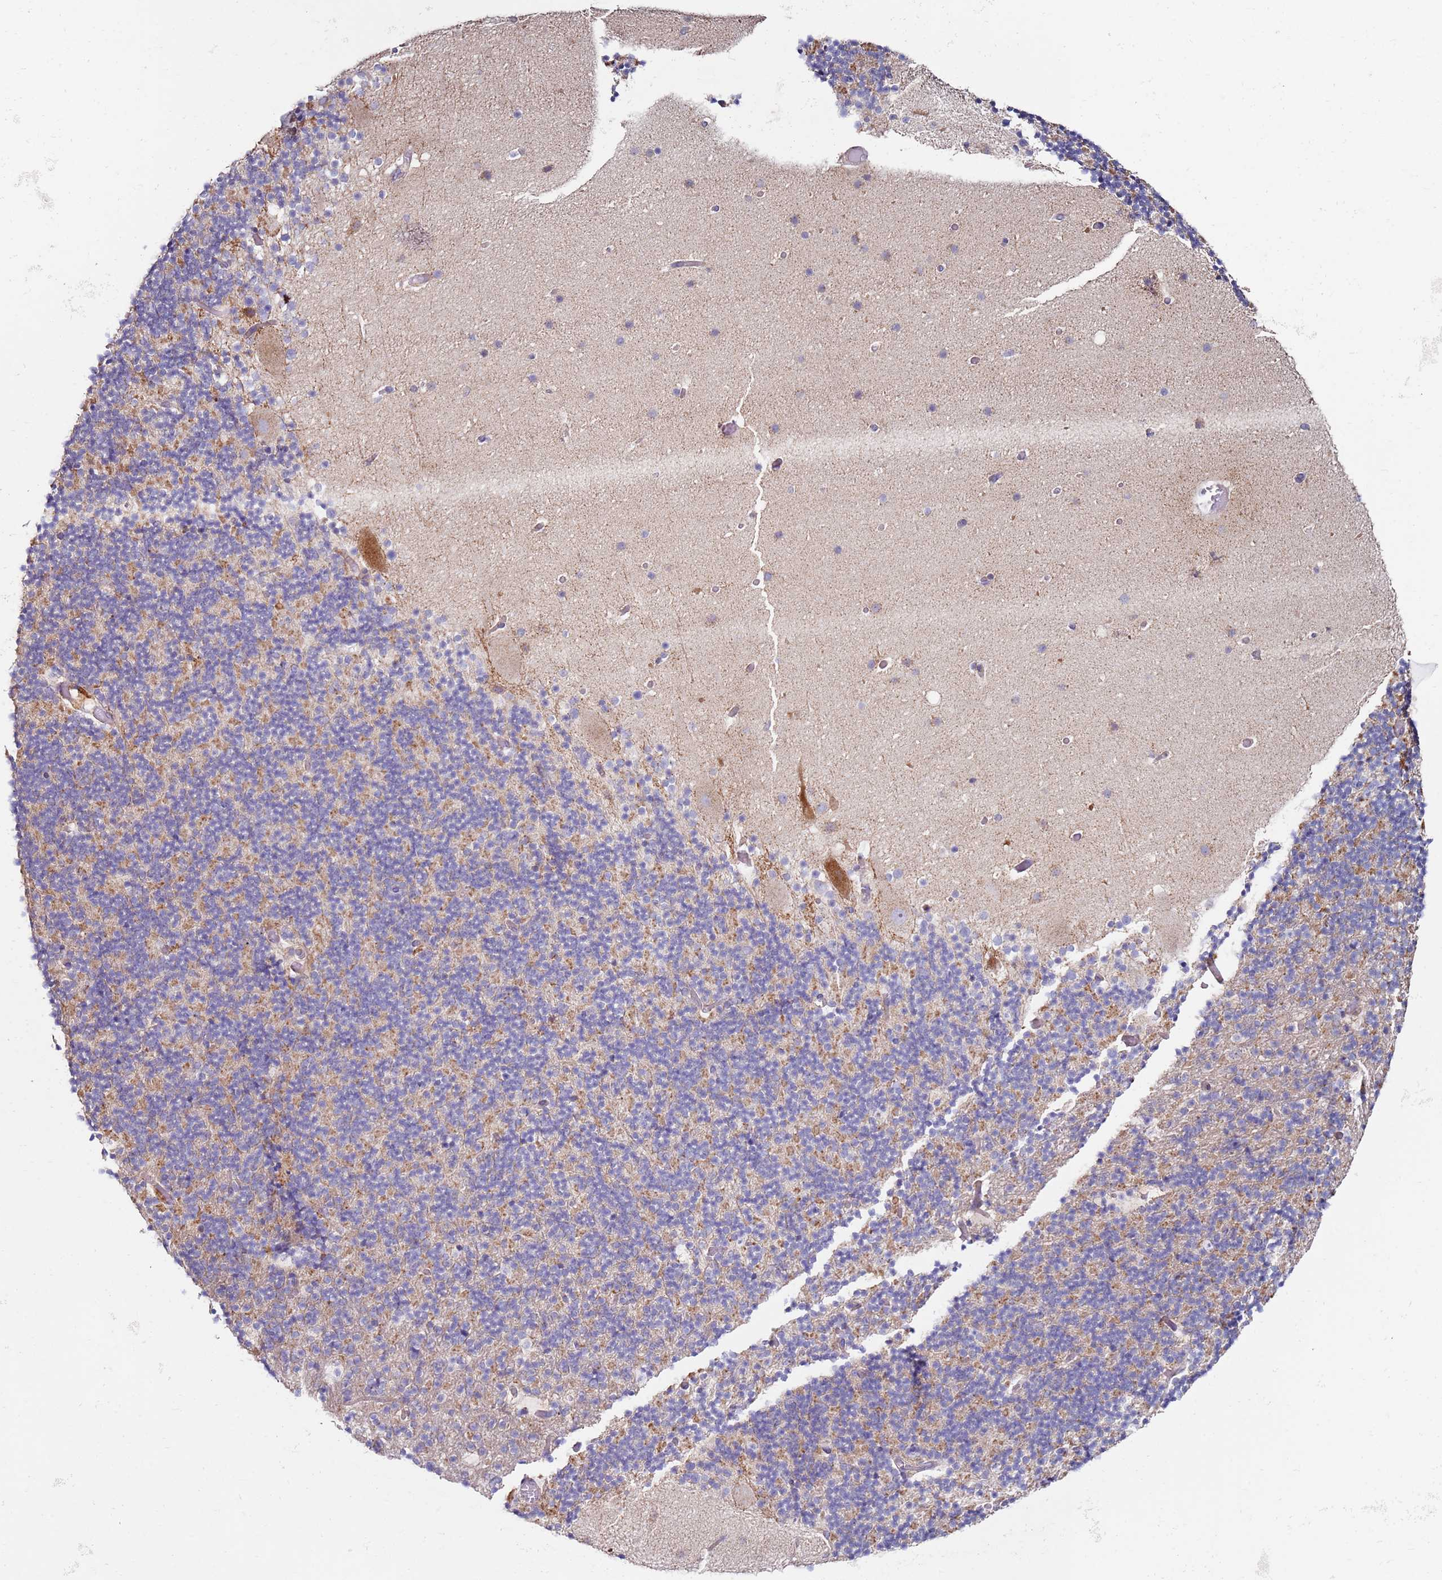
{"staining": {"intensity": "moderate", "quantity": "25%-75%", "location": "cytoplasmic/membranous"}, "tissue": "cerebellum", "cell_type": "Cells in granular layer", "image_type": "normal", "snomed": [{"axis": "morphology", "description": "Normal tissue, NOS"}, {"axis": "topography", "description": "Cerebellum"}], "caption": "Immunohistochemical staining of unremarkable cerebellum reveals 25%-75% levels of moderate cytoplasmic/membranous protein staining in approximately 25%-75% of cells in granular layer.", "gene": "CNOT9", "patient": {"sex": "male", "age": 57}}